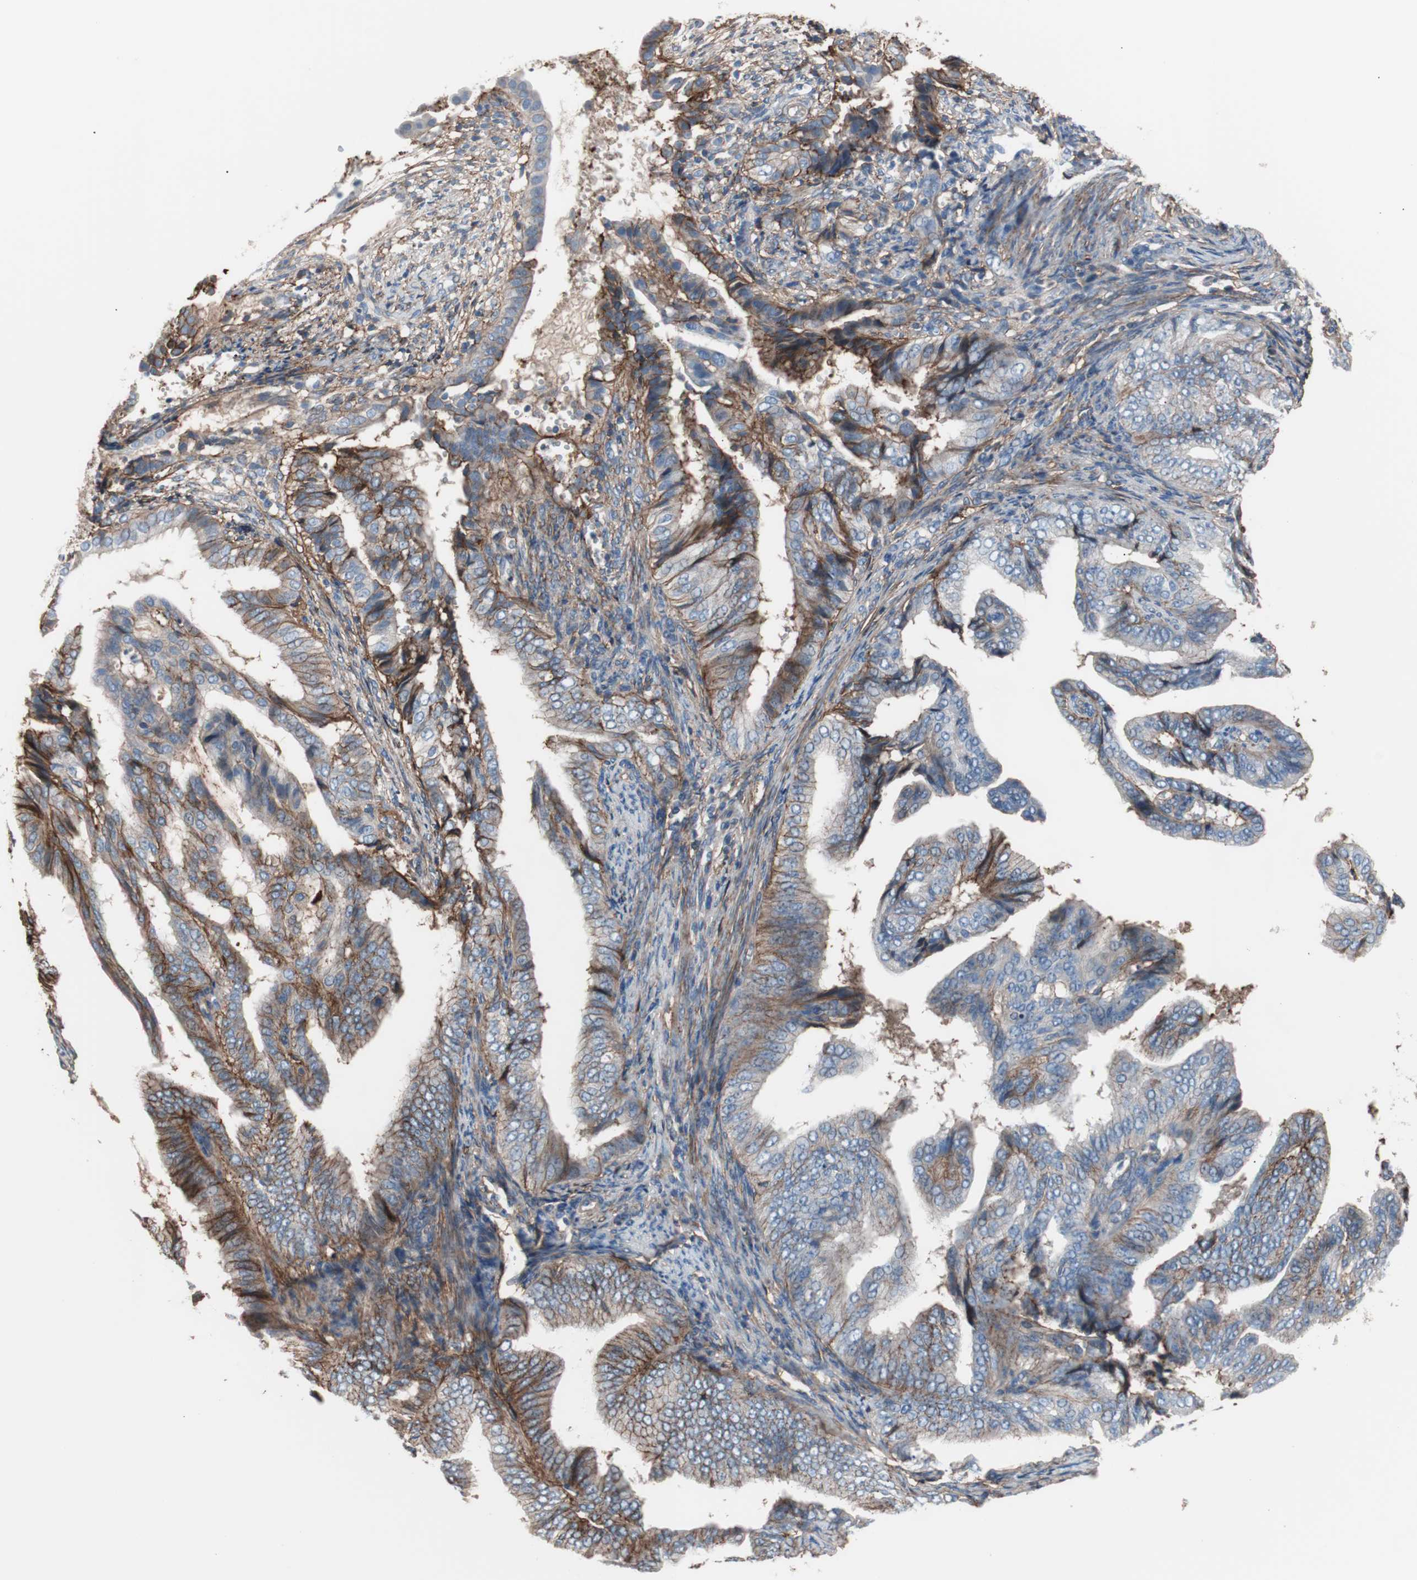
{"staining": {"intensity": "moderate", "quantity": "25%-75%", "location": "cytoplasmic/membranous"}, "tissue": "endometrial cancer", "cell_type": "Tumor cells", "image_type": "cancer", "snomed": [{"axis": "morphology", "description": "Adenocarcinoma, NOS"}, {"axis": "topography", "description": "Endometrium"}], "caption": "Immunohistochemical staining of endometrial cancer (adenocarcinoma) displays moderate cytoplasmic/membranous protein expression in approximately 25%-75% of tumor cells.", "gene": "CD81", "patient": {"sex": "female", "age": 58}}